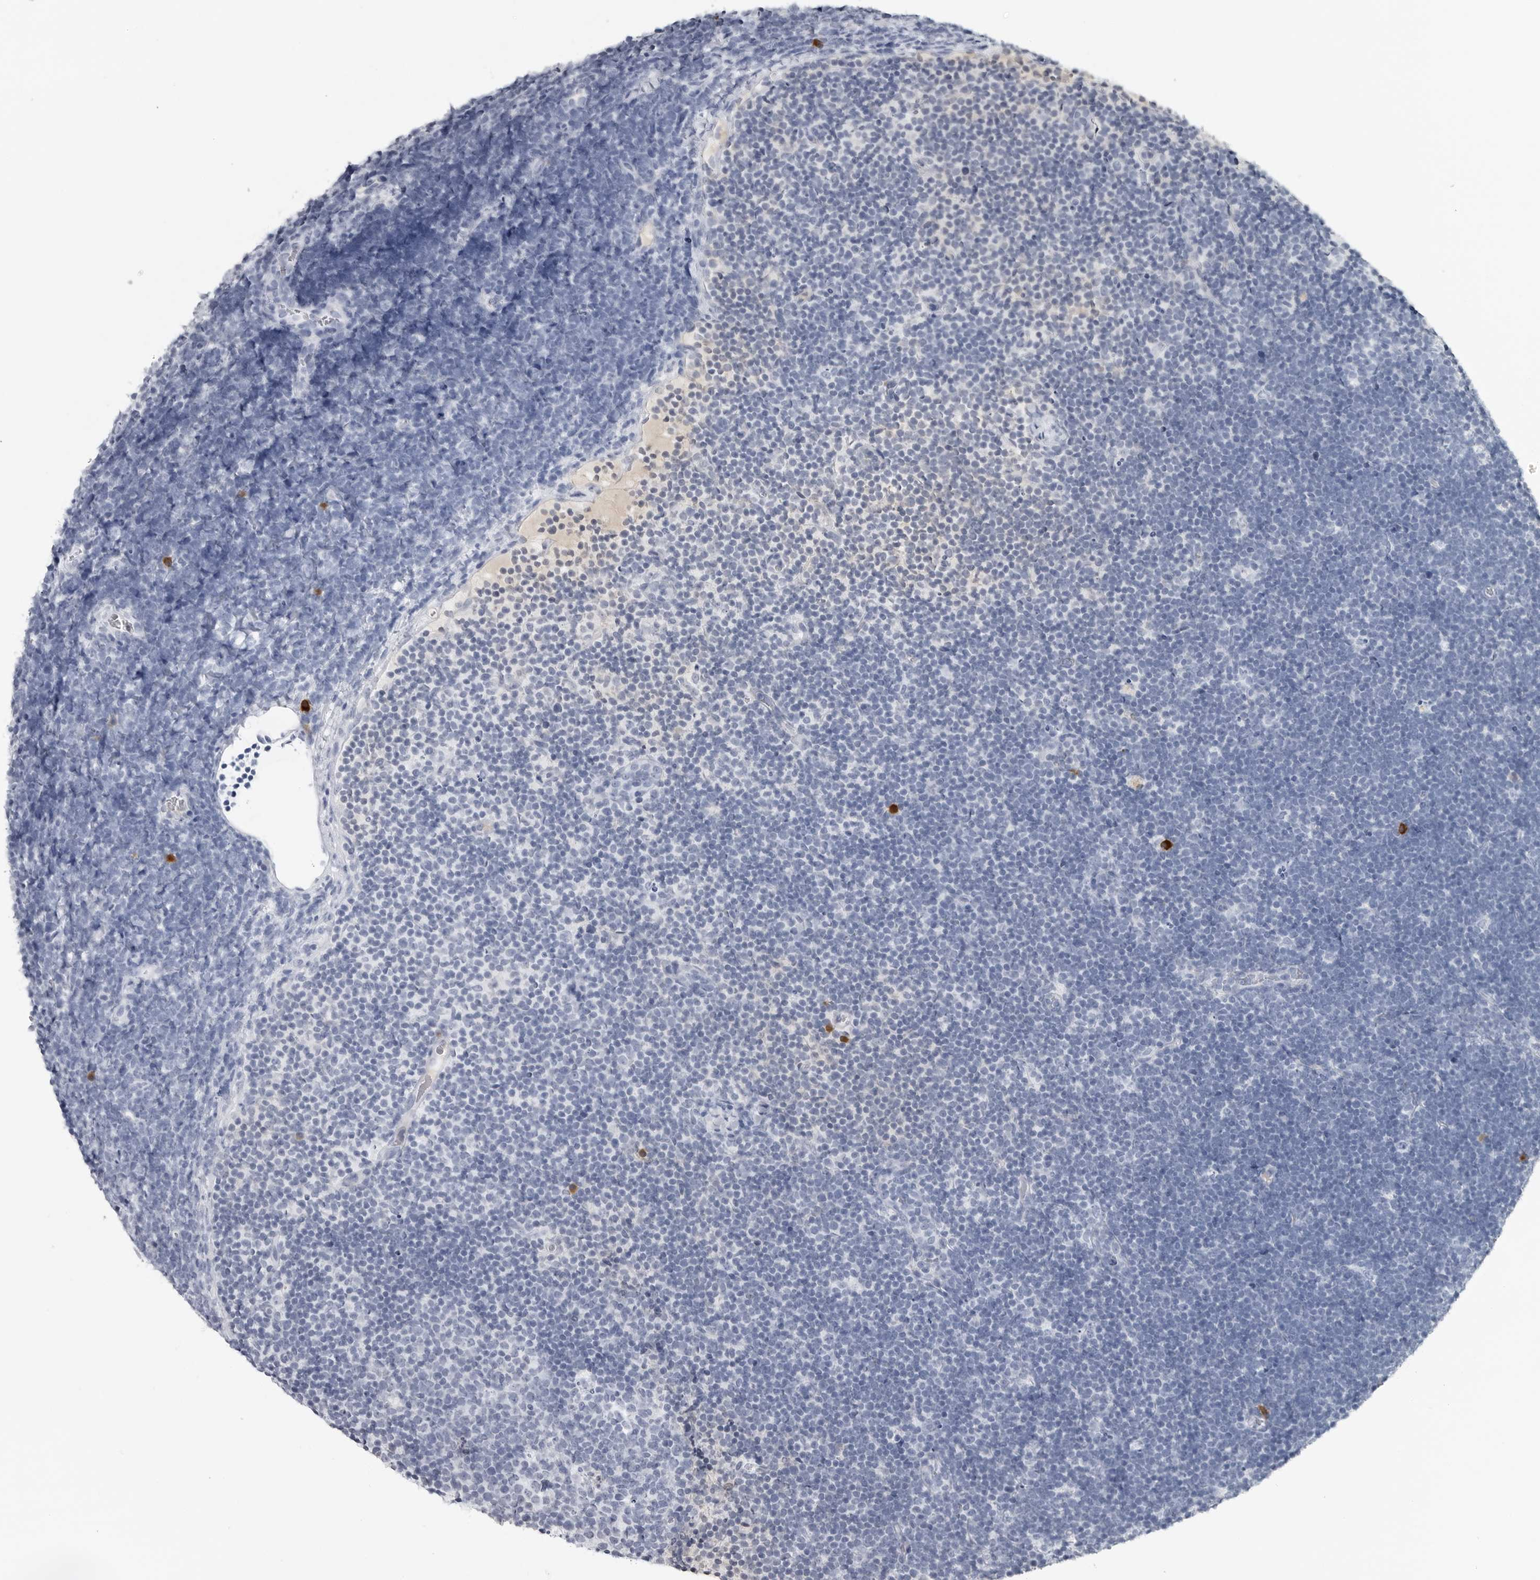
{"staining": {"intensity": "negative", "quantity": "none", "location": "none"}, "tissue": "lymphoma", "cell_type": "Tumor cells", "image_type": "cancer", "snomed": [{"axis": "morphology", "description": "Malignant lymphoma, non-Hodgkin's type, High grade"}, {"axis": "topography", "description": "Lymph node"}], "caption": "Immunohistochemistry micrograph of lymphoma stained for a protein (brown), which shows no staining in tumor cells.", "gene": "AMPD1", "patient": {"sex": "male", "age": 13}}